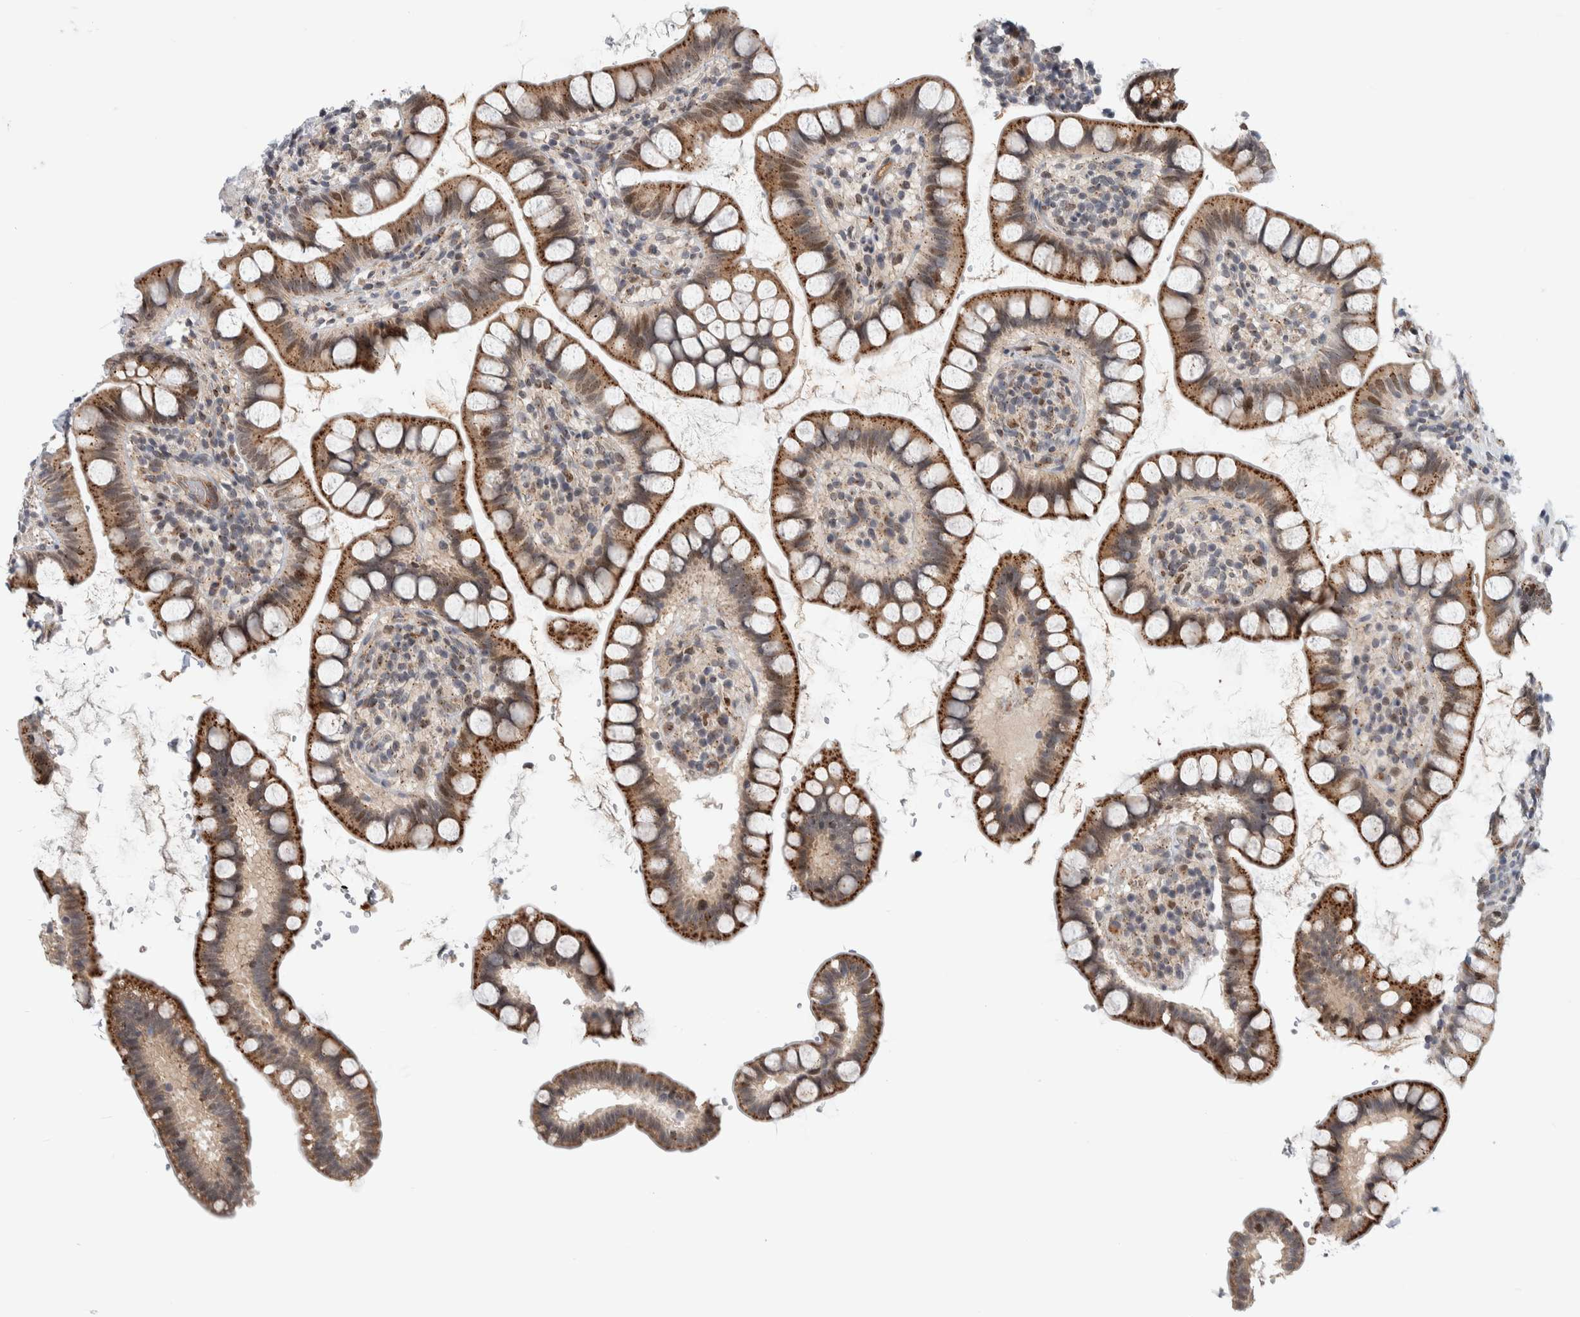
{"staining": {"intensity": "moderate", "quantity": ">75%", "location": "cytoplasmic/membranous"}, "tissue": "small intestine", "cell_type": "Glandular cells", "image_type": "normal", "snomed": [{"axis": "morphology", "description": "Normal tissue, NOS"}, {"axis": "topography", "description": "Smooth muscle"}, {"axis": "topography", "description": "Small intestine"}], "caption": "Protein expression analysis of benign small intestine shows moderate cytoplasmic/membranous staining in approximately >75% of glandular cells.", "gene": "MSL1", "patient": {"sex": "female", "age": 84}}